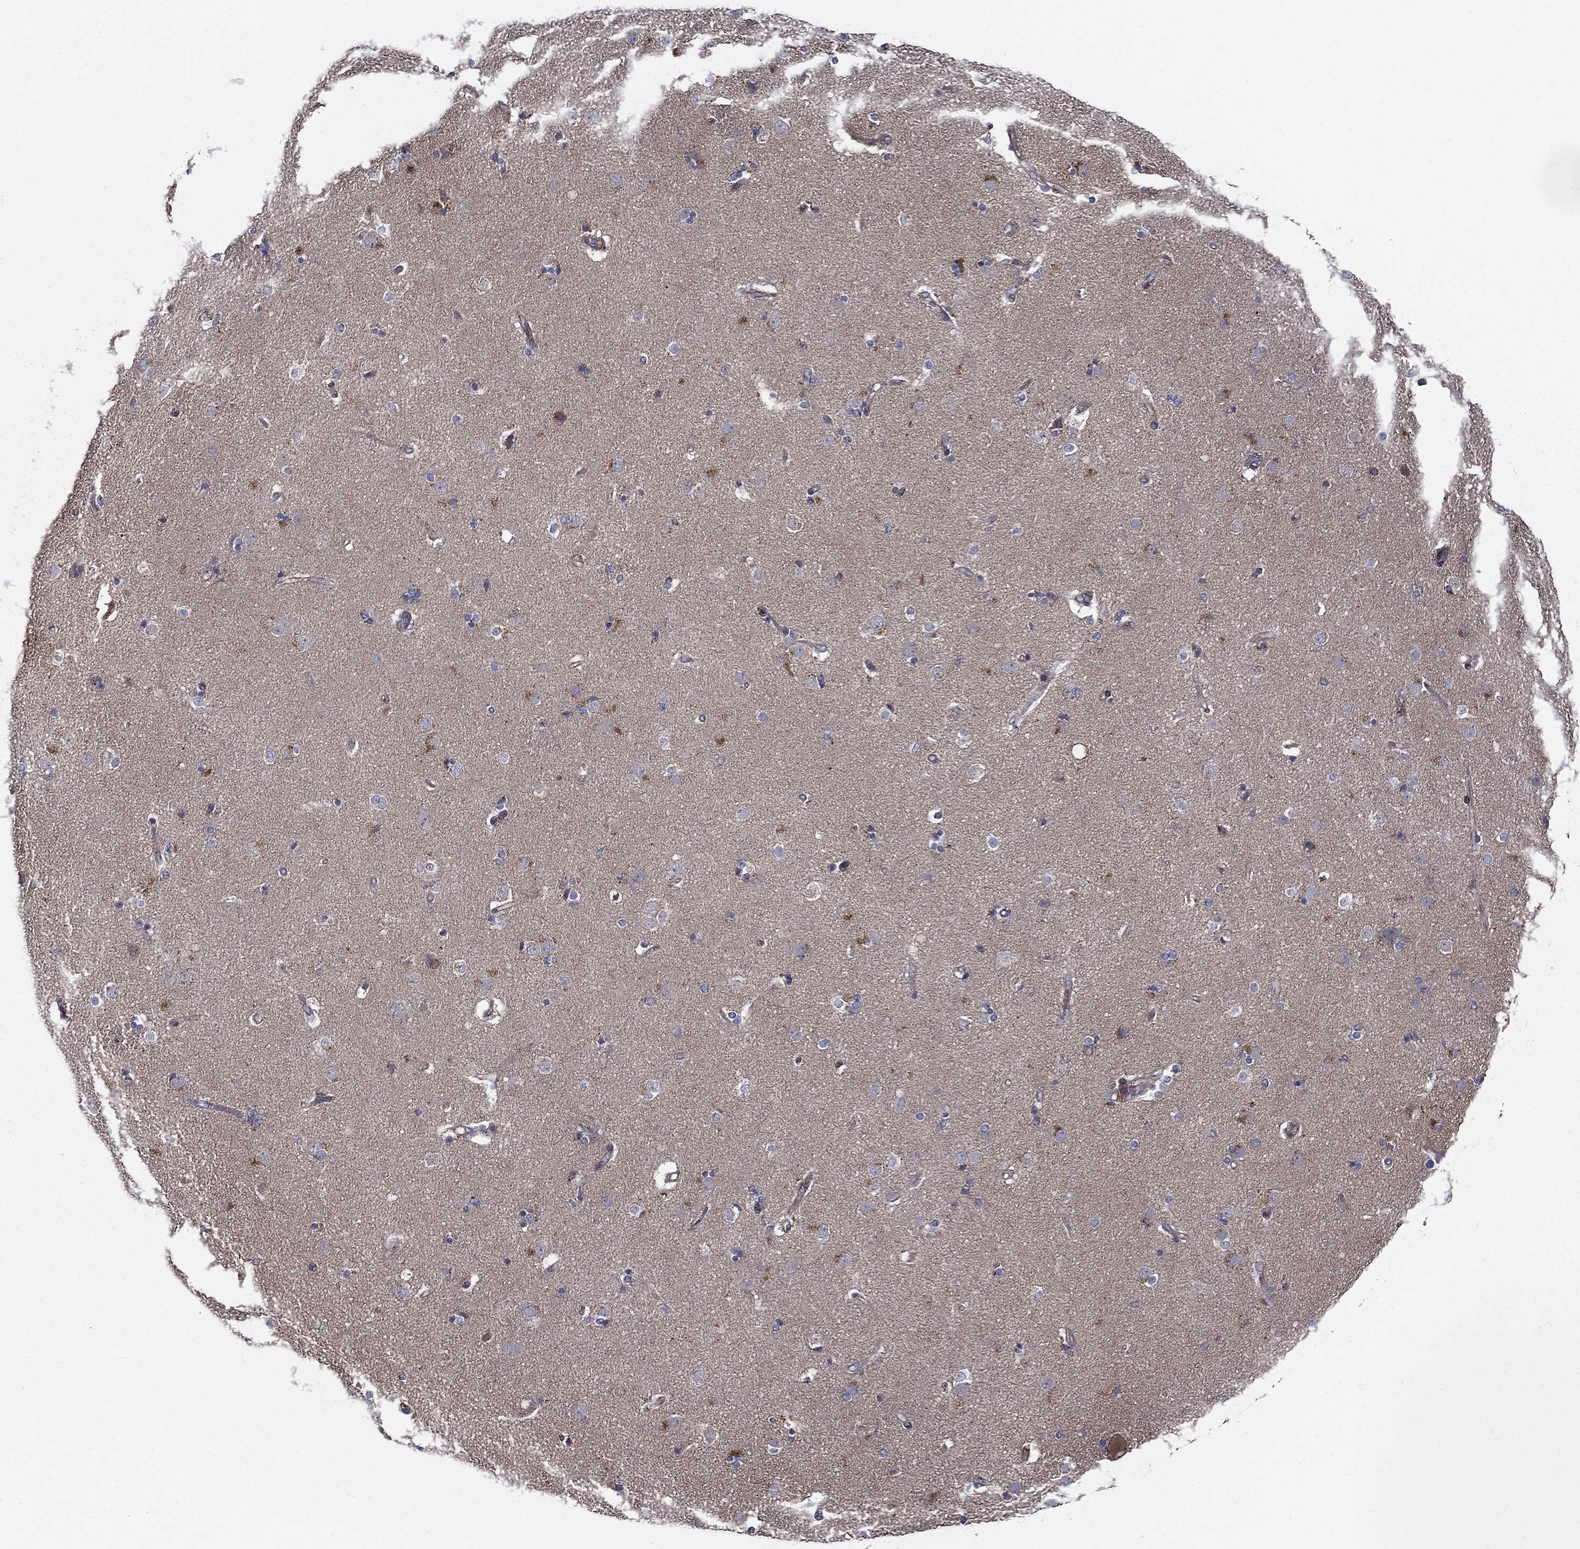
{"staining": {"intensity": "negative", "quantity": "none", "location": "none"}, "tissue": "caudate", "cell_type": "Glial cells", "image_type": "normal", "snomed": [{"axis": "morphology", "description": "Normal tissue, NOS"}, {"axis": "topography", "description": "Lateral ventricle wall"}], "caption": "Immunohistochemistry of unremarkable caudate reveals no expression in glial cells. (DAB IHC with hematoxylin counter stain).", "gene": "PDCD6IP", "patient": {"sex": "female", "age": 71}}